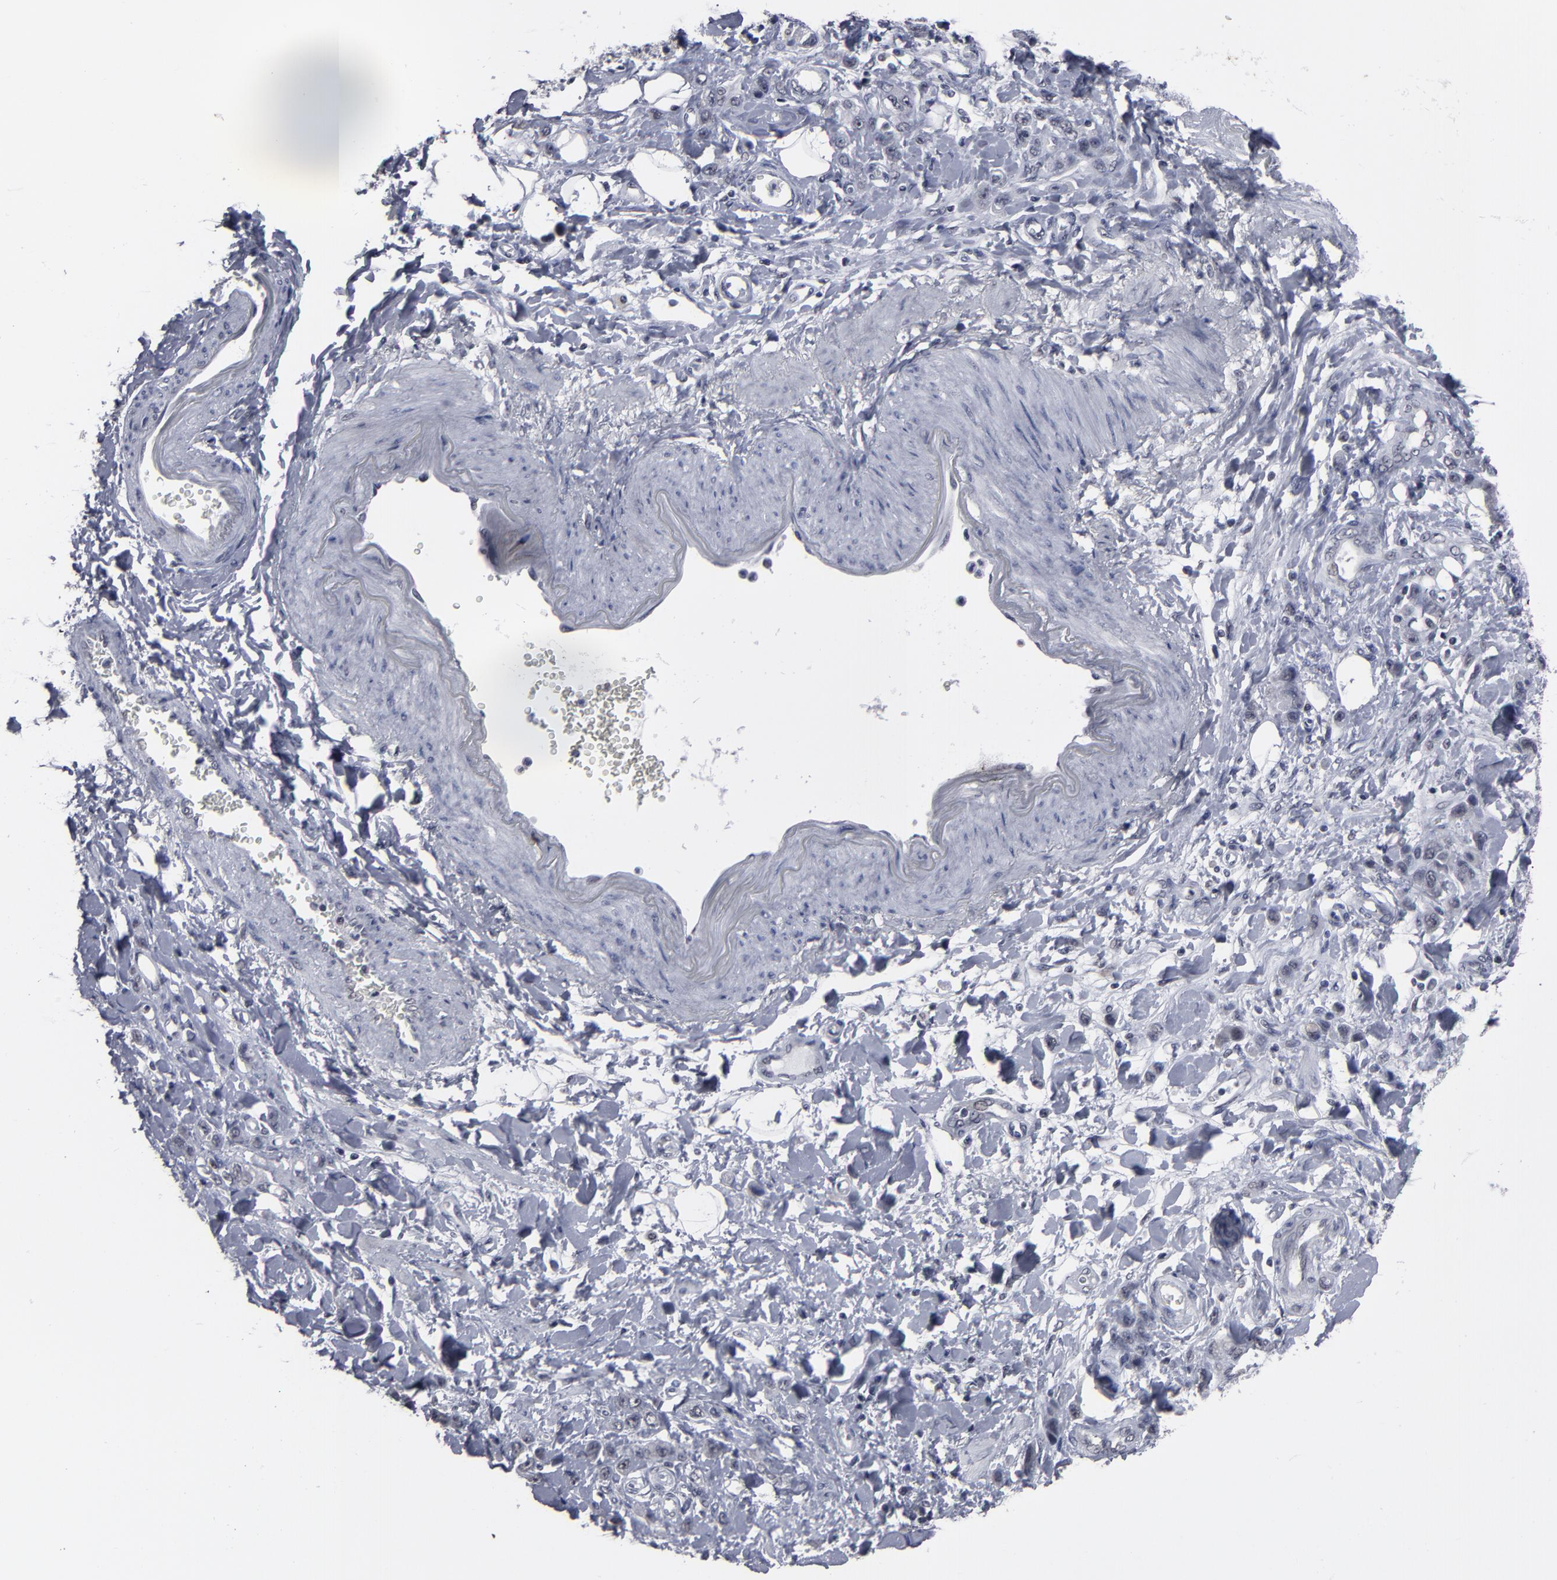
{"staining": {"intensity": "negative", "quantity": "none", "location": "none"}, "tissue": "stomach cancer", "cell_type": "Tumor cells", "image_type": "cancer", "snomed": [{"axis": "morphology", "description": "Normal tissue, NOS"}, {"axis": "morphology", "description": "Adenocarcinoma, NOS"}, {"axis": "topography", "description": "Stomach"}], "caption": "Tumor cells are negative for brown protein staining in adenocarcinoma (stomach).", "gene": "SSRP1", "patient": {"sex": "male", "age": 82}}